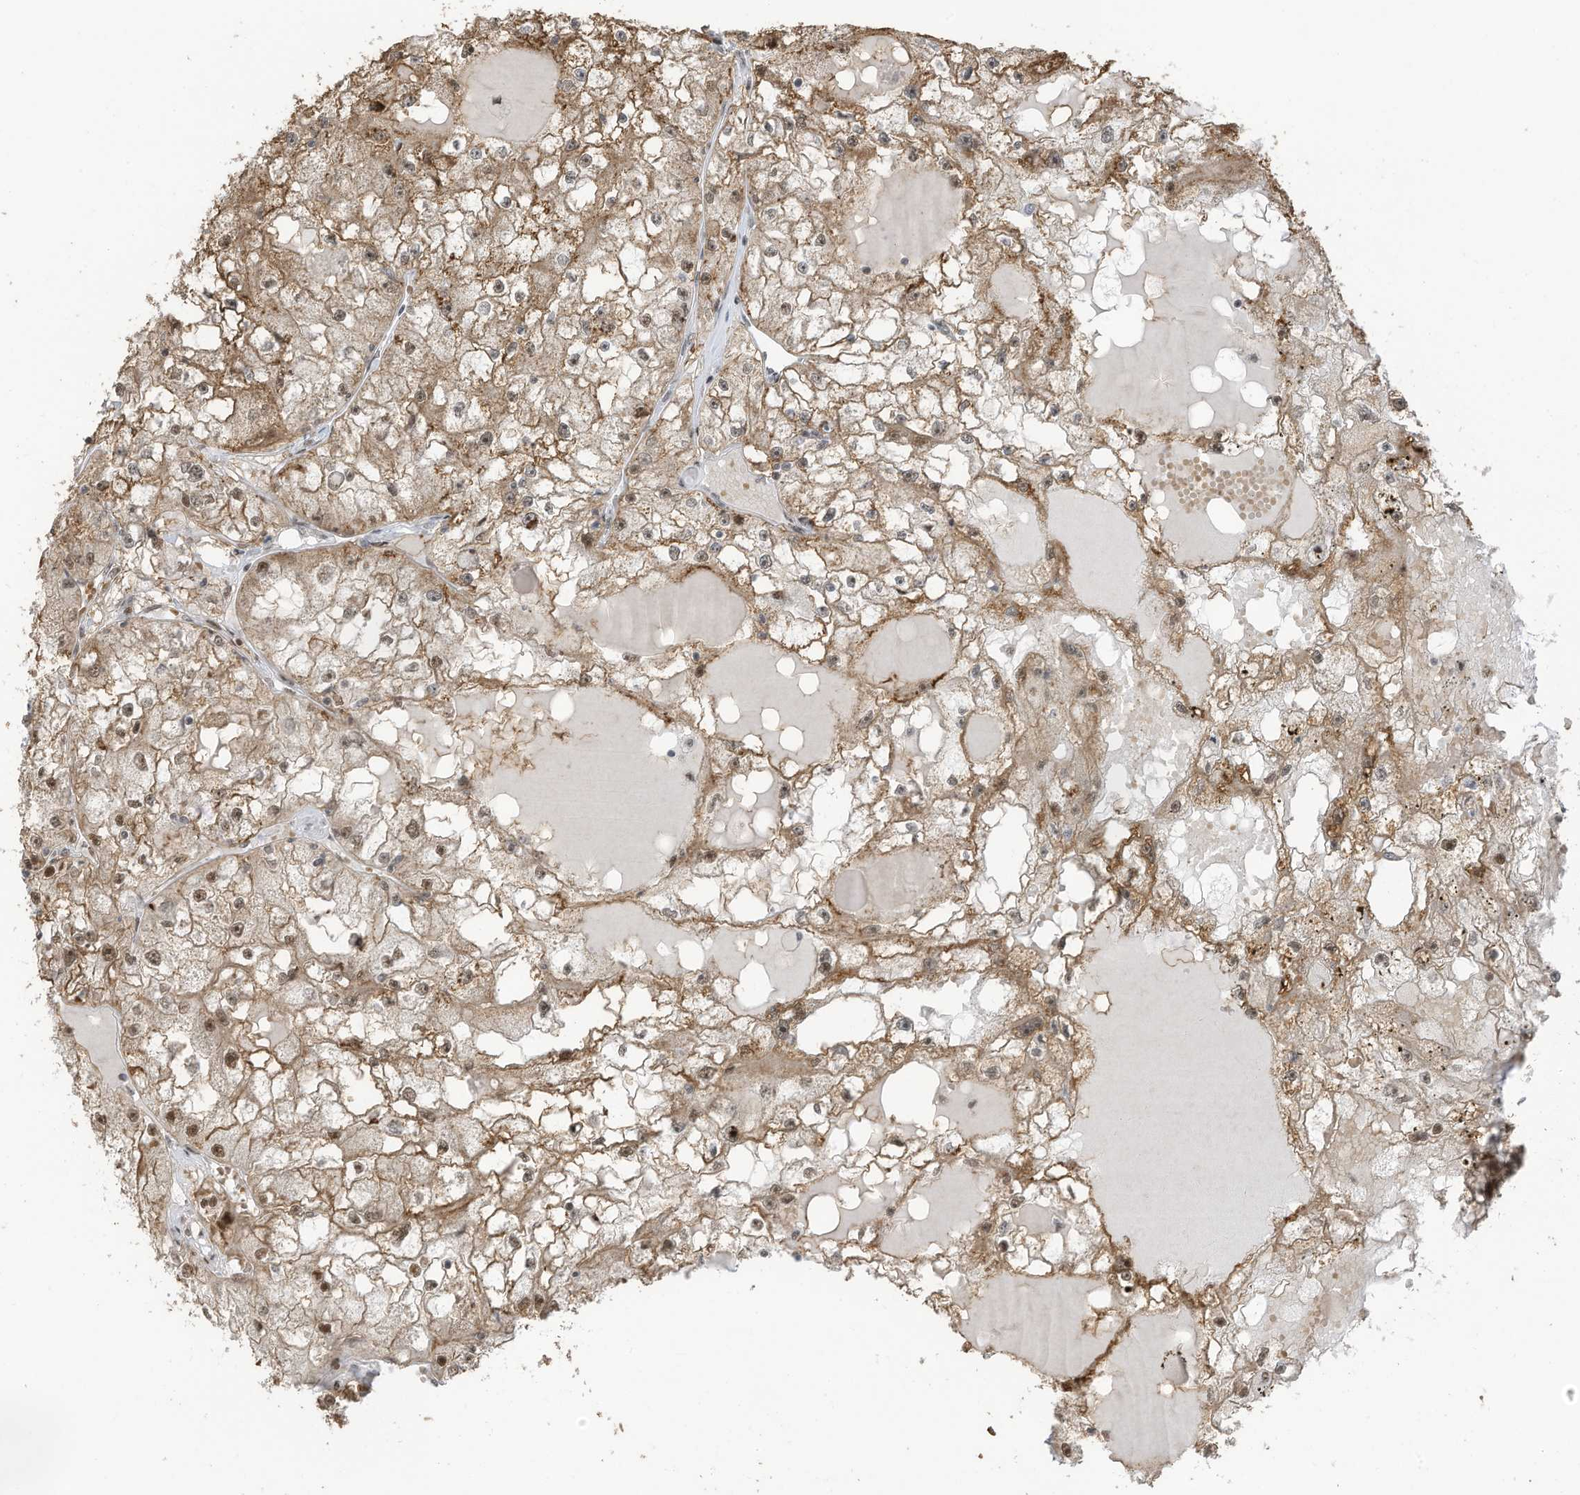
{"staining": {"intensity": "moderate", "quantity": ">75%", "location": "cytoplasmic/membranous,nuclear"}, "tissue": "renal cancer", "cell_type": "Tumor cells", "image_type": "cancer", "snomed": [{"axis": "morphology", "description": "Adenocarcinoma, NOS"}, {"axis": "topography", "description": "Kidney"}], "caption": "Renal adenocarcinoma tissue reveals moderate cytoplasmic/membranous and nuclear expression in approximately >75% of tumor cells (DAB (3,3'-diaminobenzidine) = brown stain, brightfield microscopy at high magnification).", "gene": "ZCWPW2", "patient": {"sex": "male", "age": 56}}